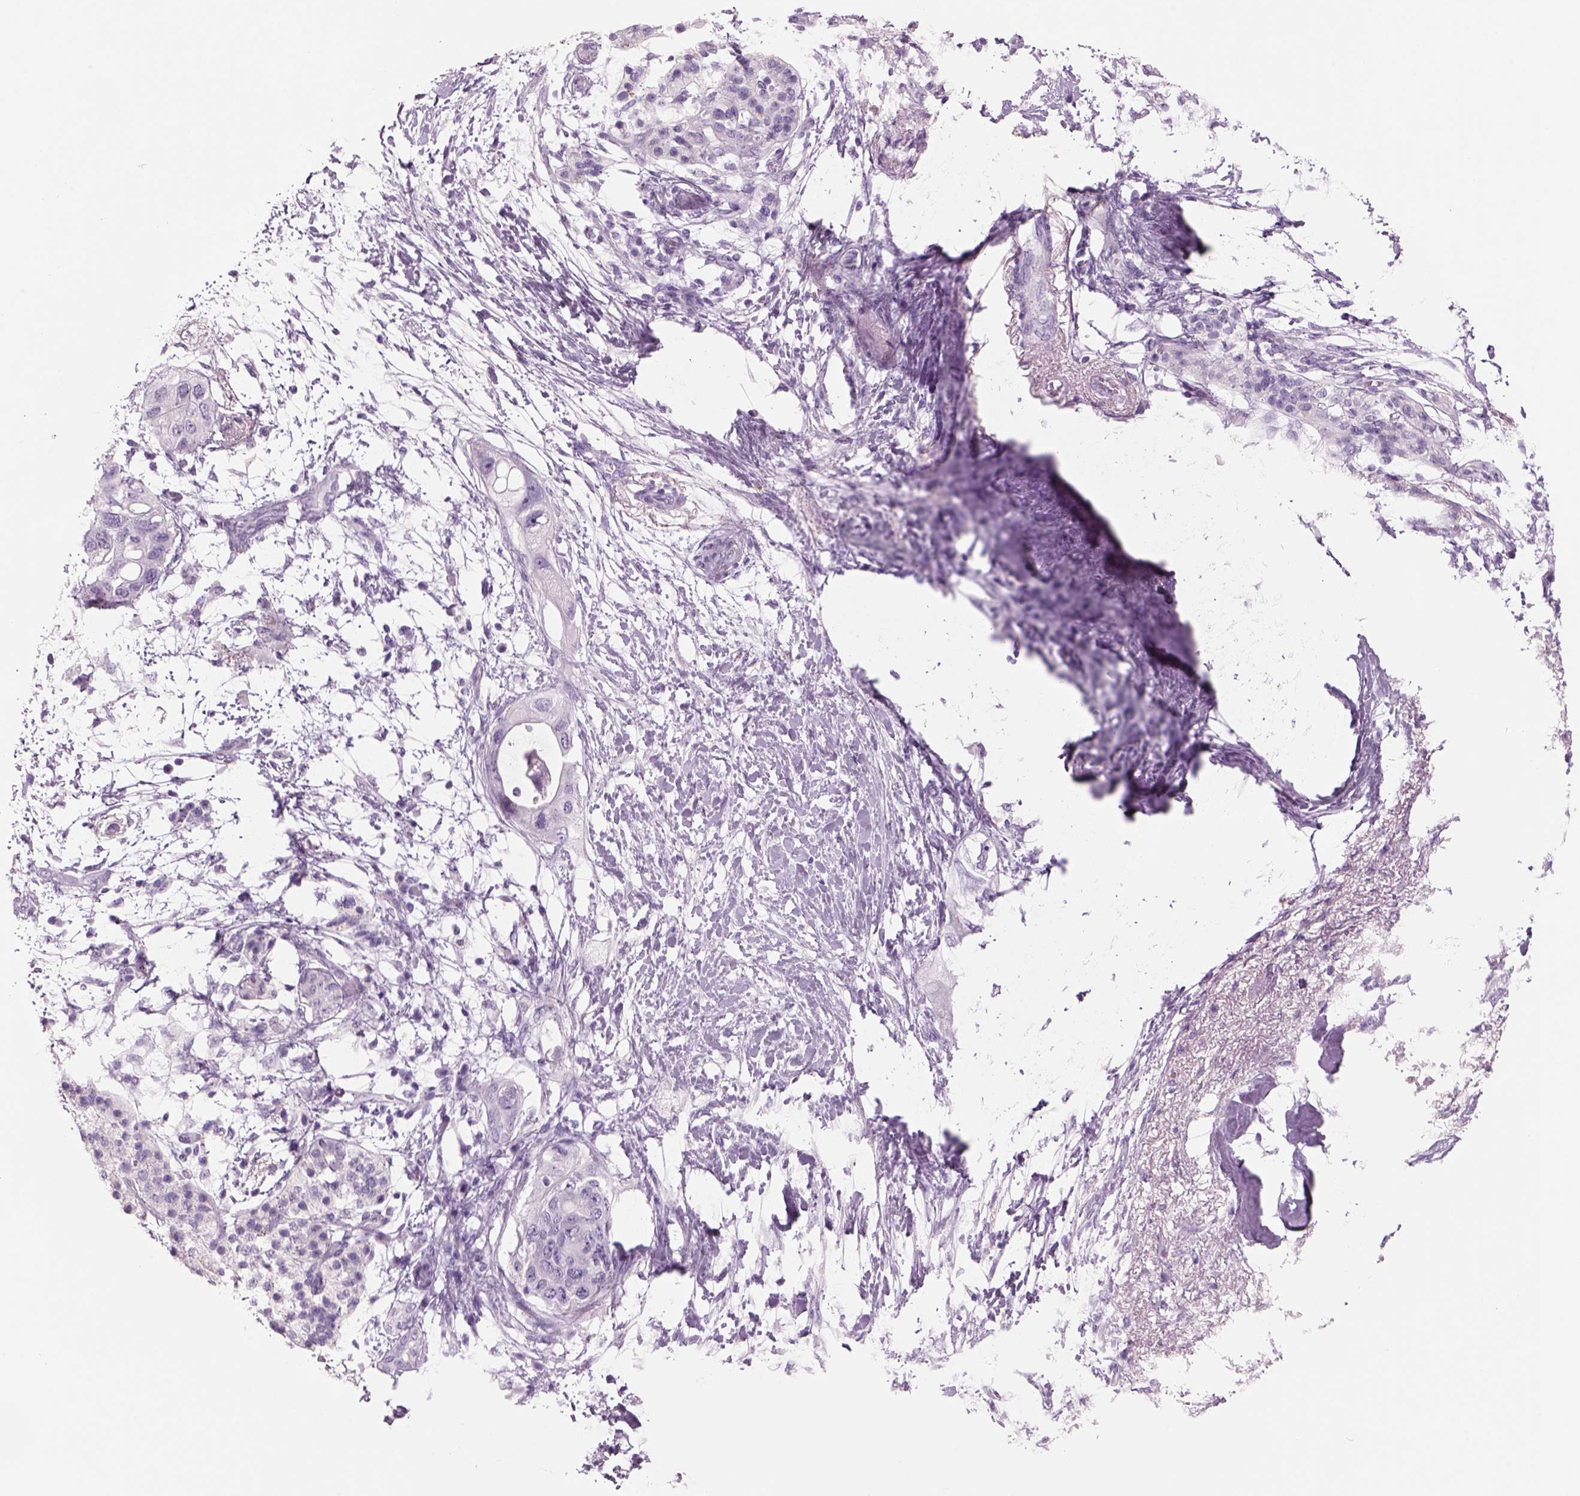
{"staining": {"intensity": "negative", "quantity": "none", "location": "none"}, "tissue": "pancreatic cancer", "cell_type": "Tumor cells", "image_type": "cancer", "snomed": [{"axis": "morphology", "description": "Adenocarcinoma, NOS"}, {"axis": "topography", "description": "Pancreas"}], "caption": "The histopathology image exhibits no significant expression in tumor cells of pancreatic adenocarcinoma.", "gene": "RHO", "patient": {"sex": "female", "age": 72}}